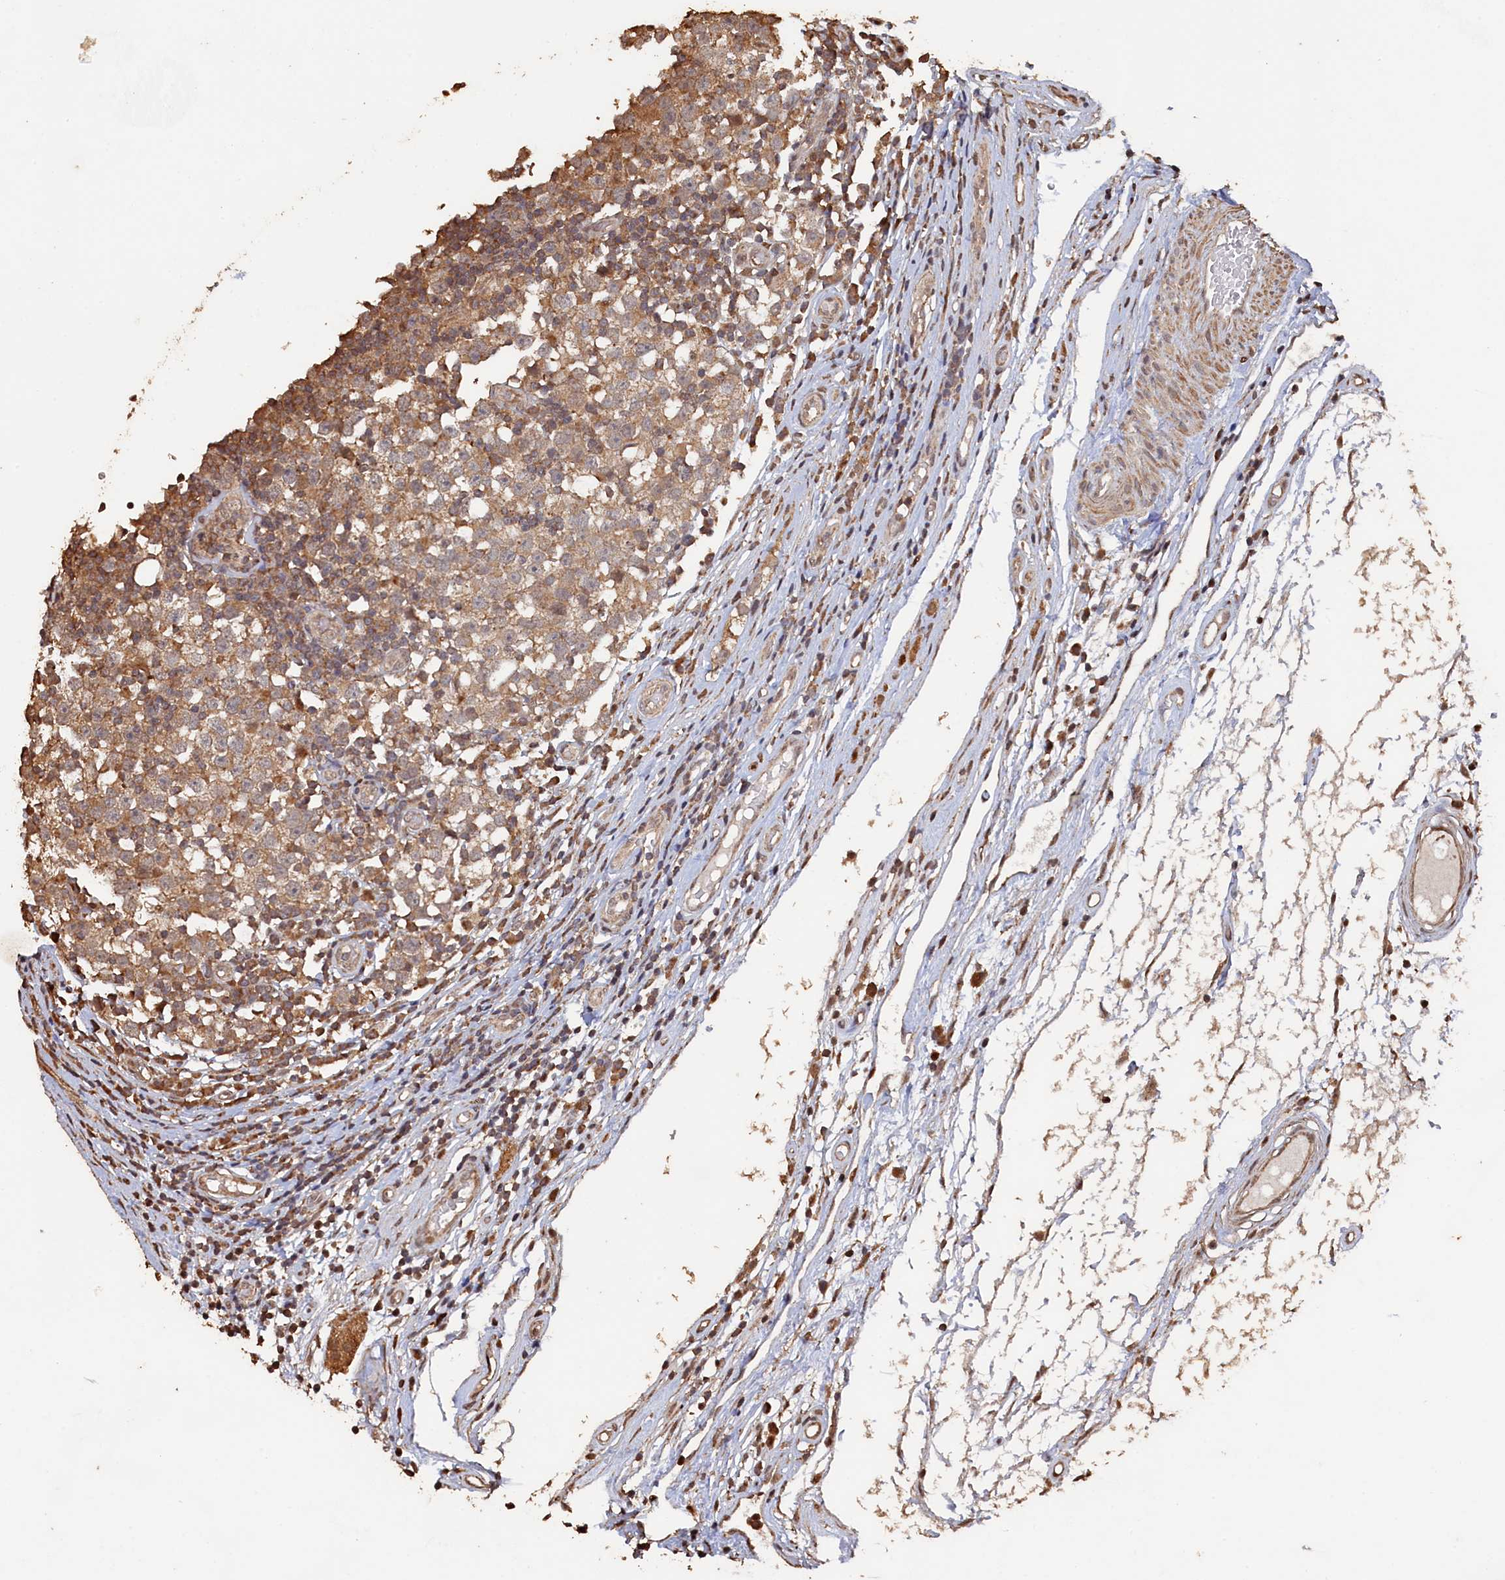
{"staining": {"intensity": "weak", "quantity": ">75%", "location": "cytoplasmic/membranous"}, "tissue": "testis cancer", "cell_type": "Tumor cells", "image_type": "cancer", "snomed": [{"axis": "morphology", "description": "Seminoma, NOS"}, {"axis": "topography", "description": "Testis"}], "caption": "A histopathology image showing weak cytoplasmic/membranous positivity in about >75% of tumor cells in testis seminoma, as visualized by brown immunohistochemical staining.", "gene": "PIGN", "patient": {"sex": "male", "age": 65}}